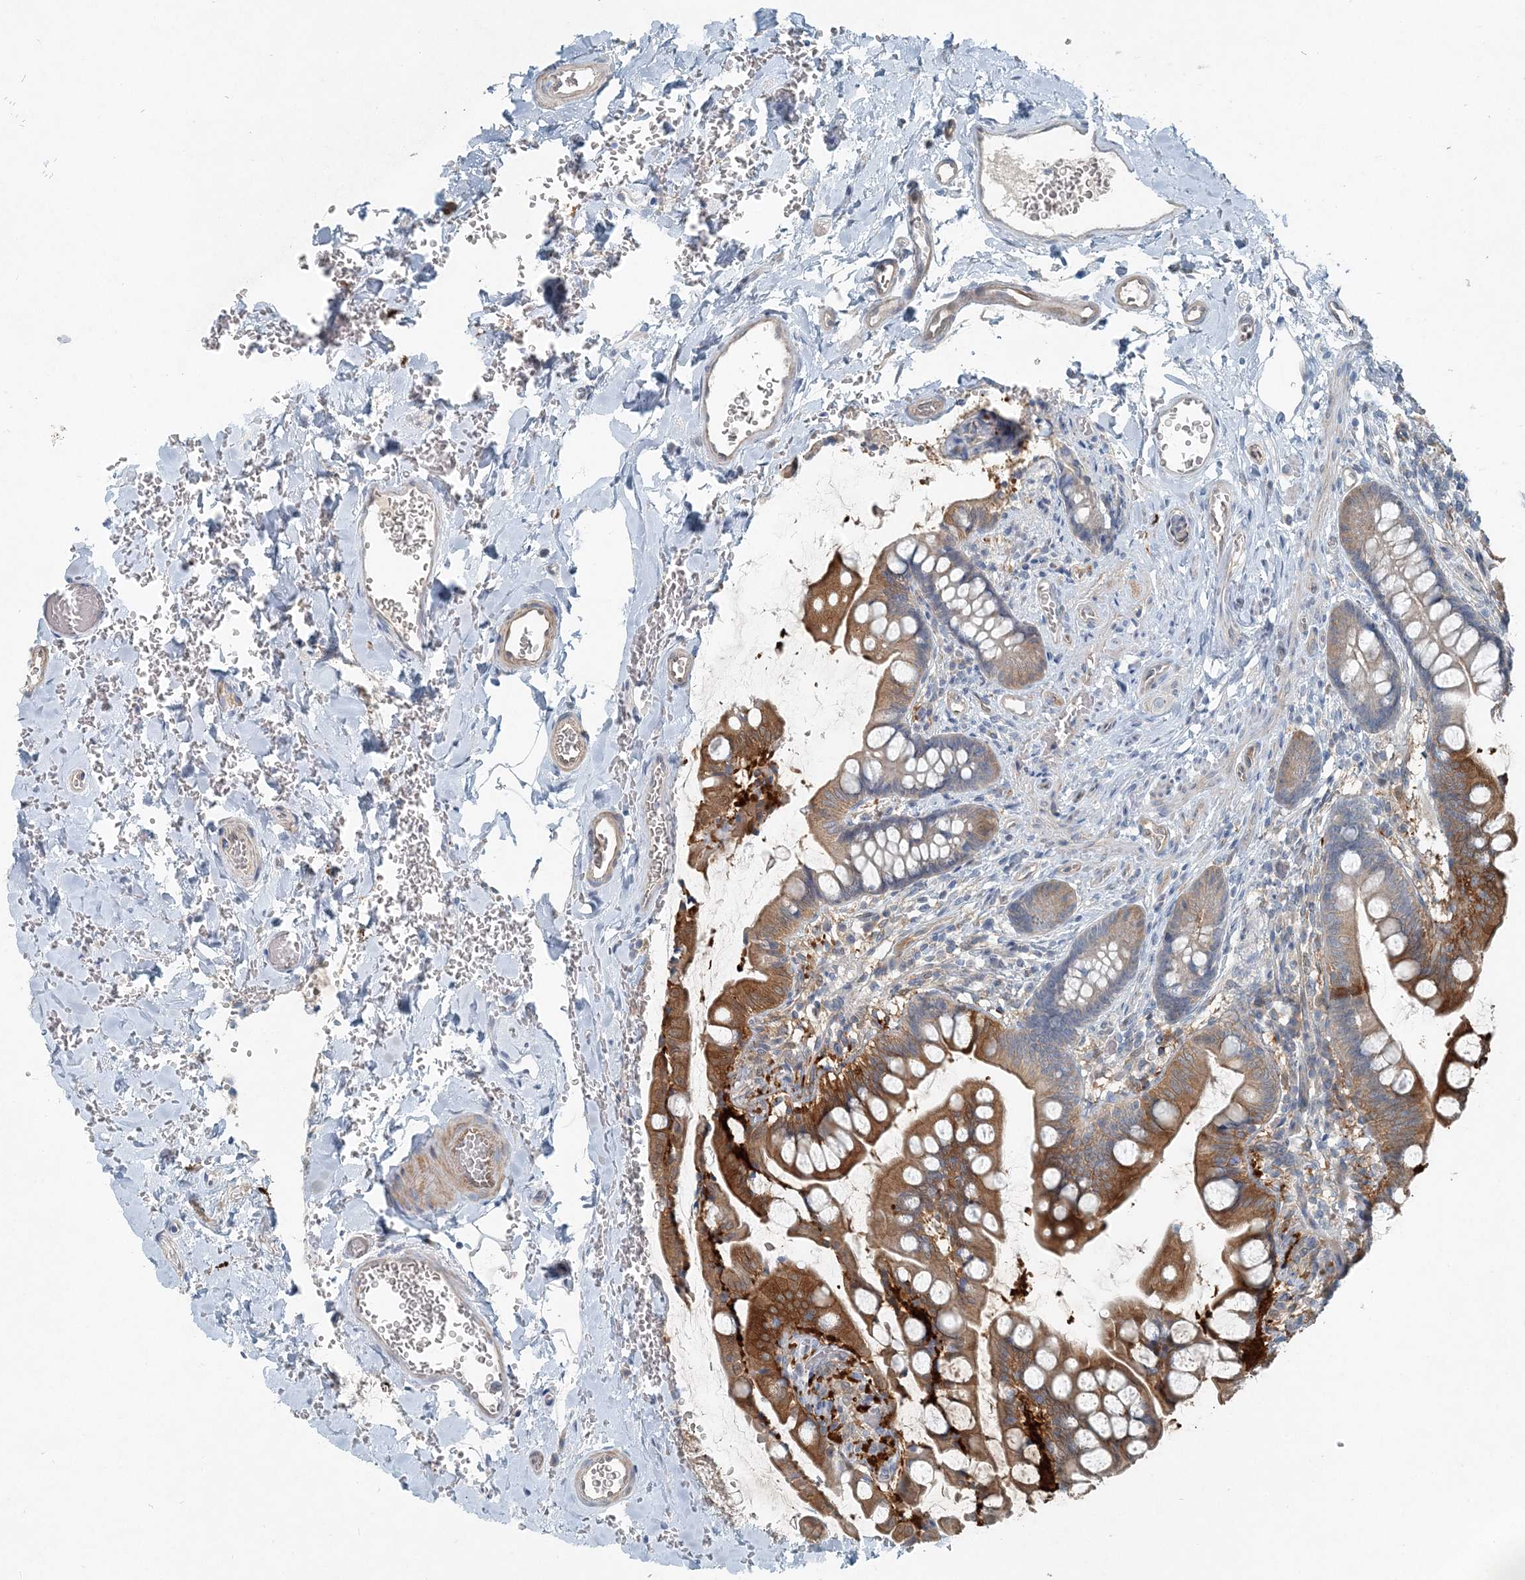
{"staining": {"intensity": "strong", "quantity": ">75%", "location": "cytoplasmic/membranous"}, "tissue": "small intestine", "cell_type": "Glandular cells", "image_type": "normal", "snomed": [{"axis": "morphology", "description": "Normal tissue, NOS"}, {"axis": "topography", "description": "Small intestine"}], "caption": "IHC histopathology image of unremarkable human small intestine stained for a protein (brown), which reveals high levels of strong cytoplasmic/membranous staining in approximately >75% of glandular cells.", "gene": "ARMH1", "patient": {"sex": "male", "age": 52}}